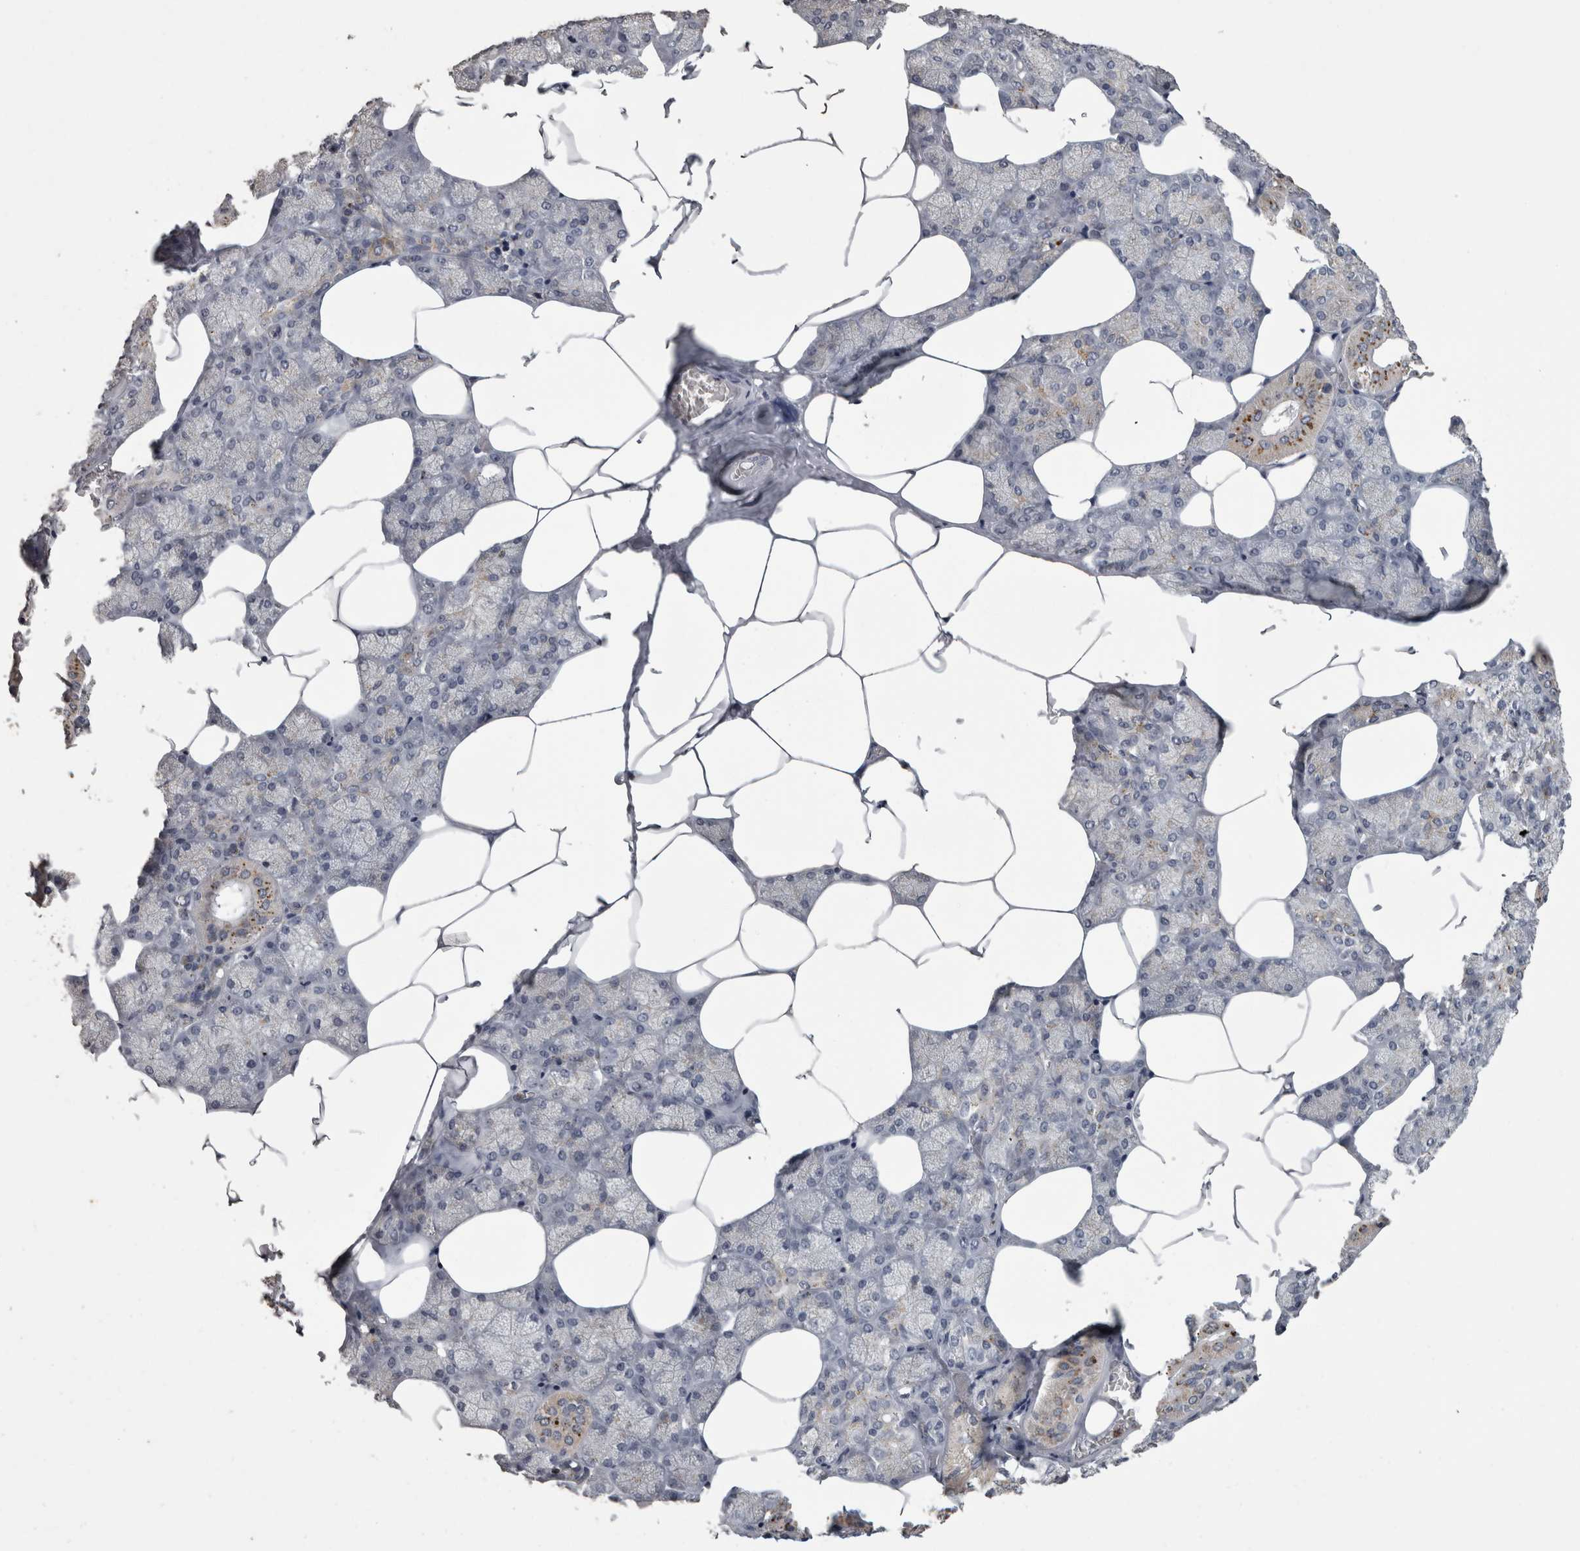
{"staining": {"intensity": "moderate", "quantity": "<25%", "location": "cytoplasmic/membranous"}, "tissue": "salivary gland", "cell_type": "Glandular cells", "image_type": "normal", "snomed": [{"axis": "morphology", "description": "Normal tissue, NOS"}, {"axis": "topography", "description": "Salivary gland"}], "caption": "Immunohistochemical staining of benign human salivary gland demonstrates moderate cytoplasmic/membranous protein staining in about <25% of glandular cells.", "gene": "NAAA", "patient": {"sex": "male", "age": 62}}